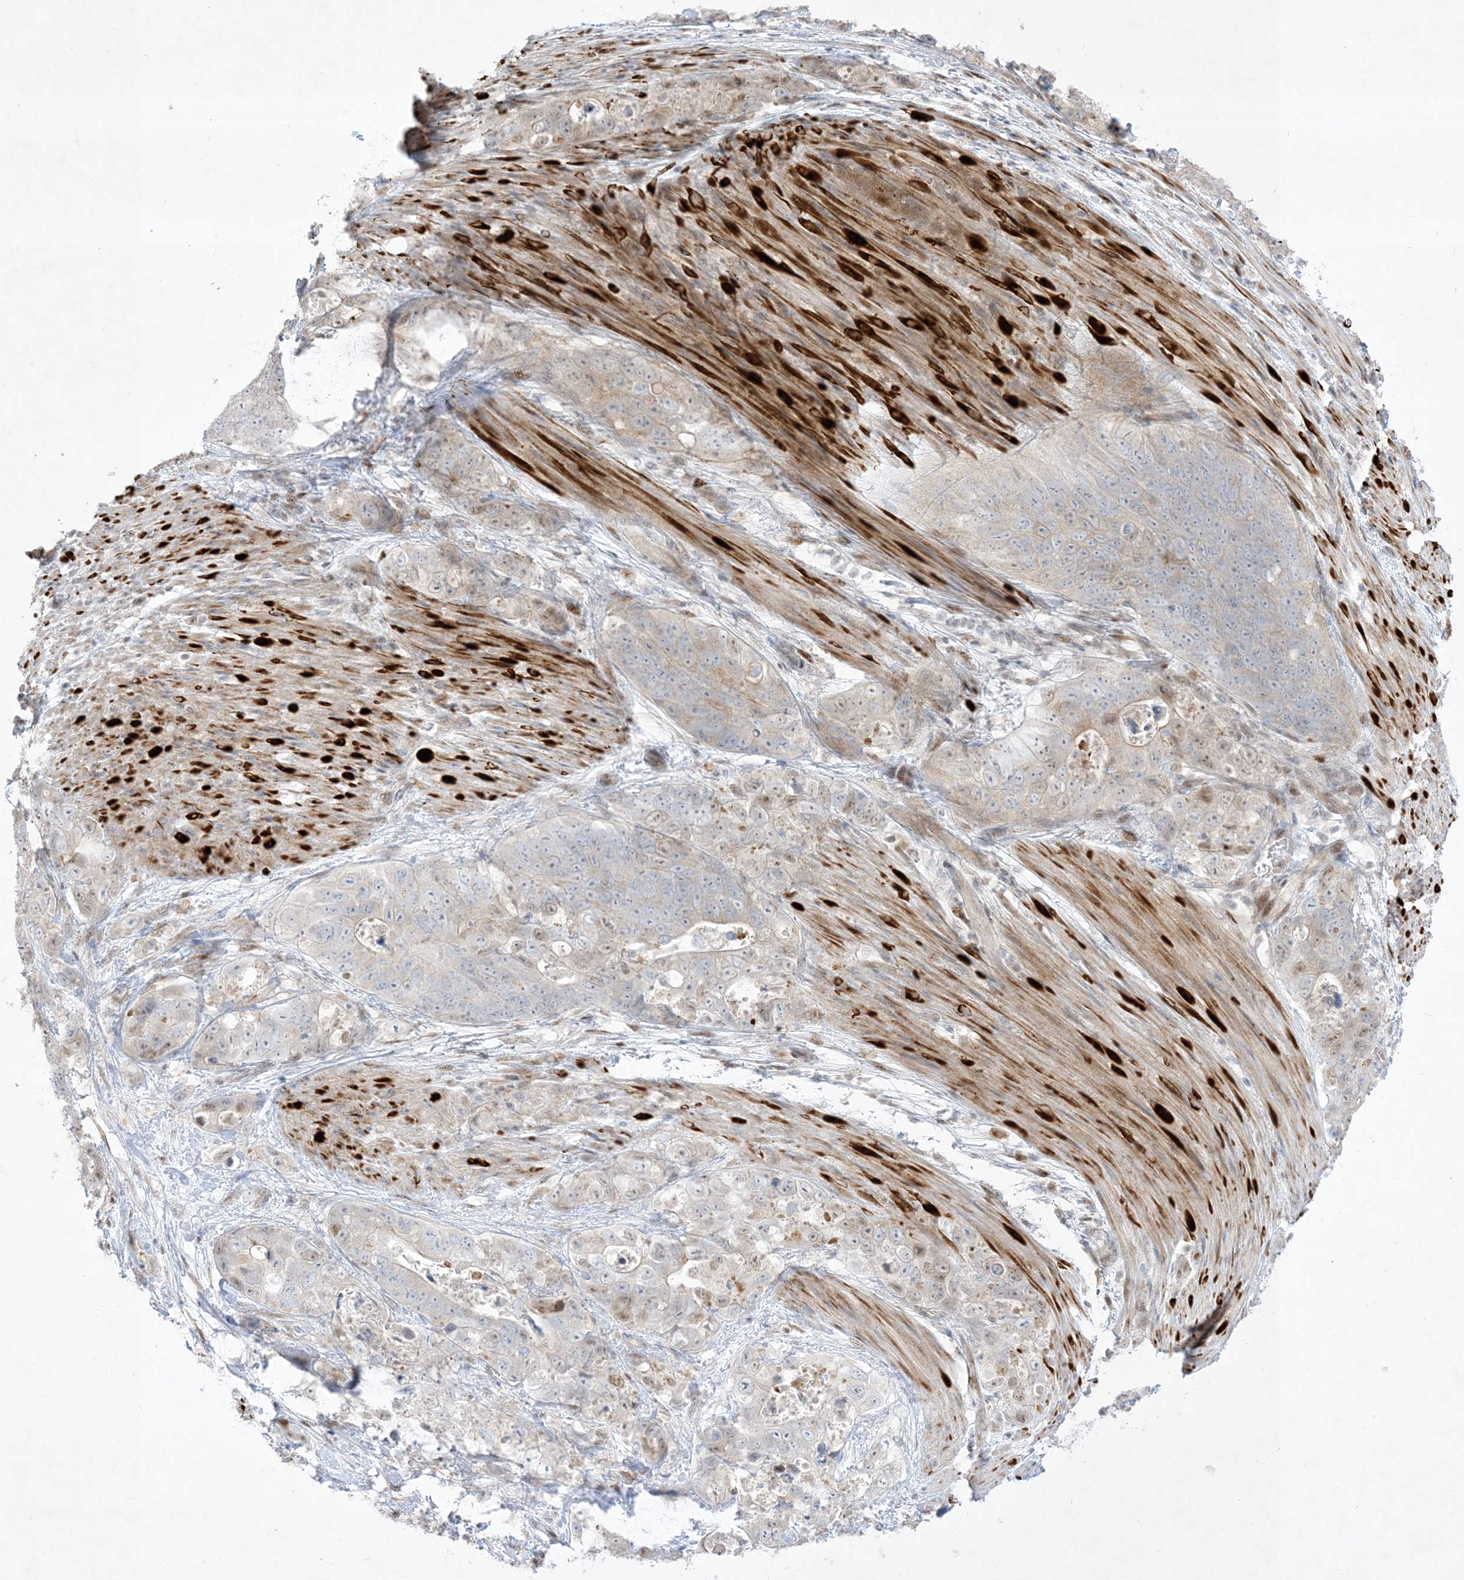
{"staining": {"intensity": "weak", "quantity": "<25%", "location": "cytoplasmic/membranous"}, "tissue": "stomach cancer", "cell_type": "Tumor cells", "image_type": "cancer", "snomed": [{"axis": "morphology", "description": "Normal tissue, NOS"}, {"axis": "morphology", "description": "Adenocarcinoma, NOS"}, {"axis": "topography", "description": "Stomach"}], "caption": "Histopathology image shows no protein expression in tumor cells of stomach cancer (adenocarcinoma) tissue.", "gene": "BHLHE40", "patient": {"sex": "female", "age": 89}}